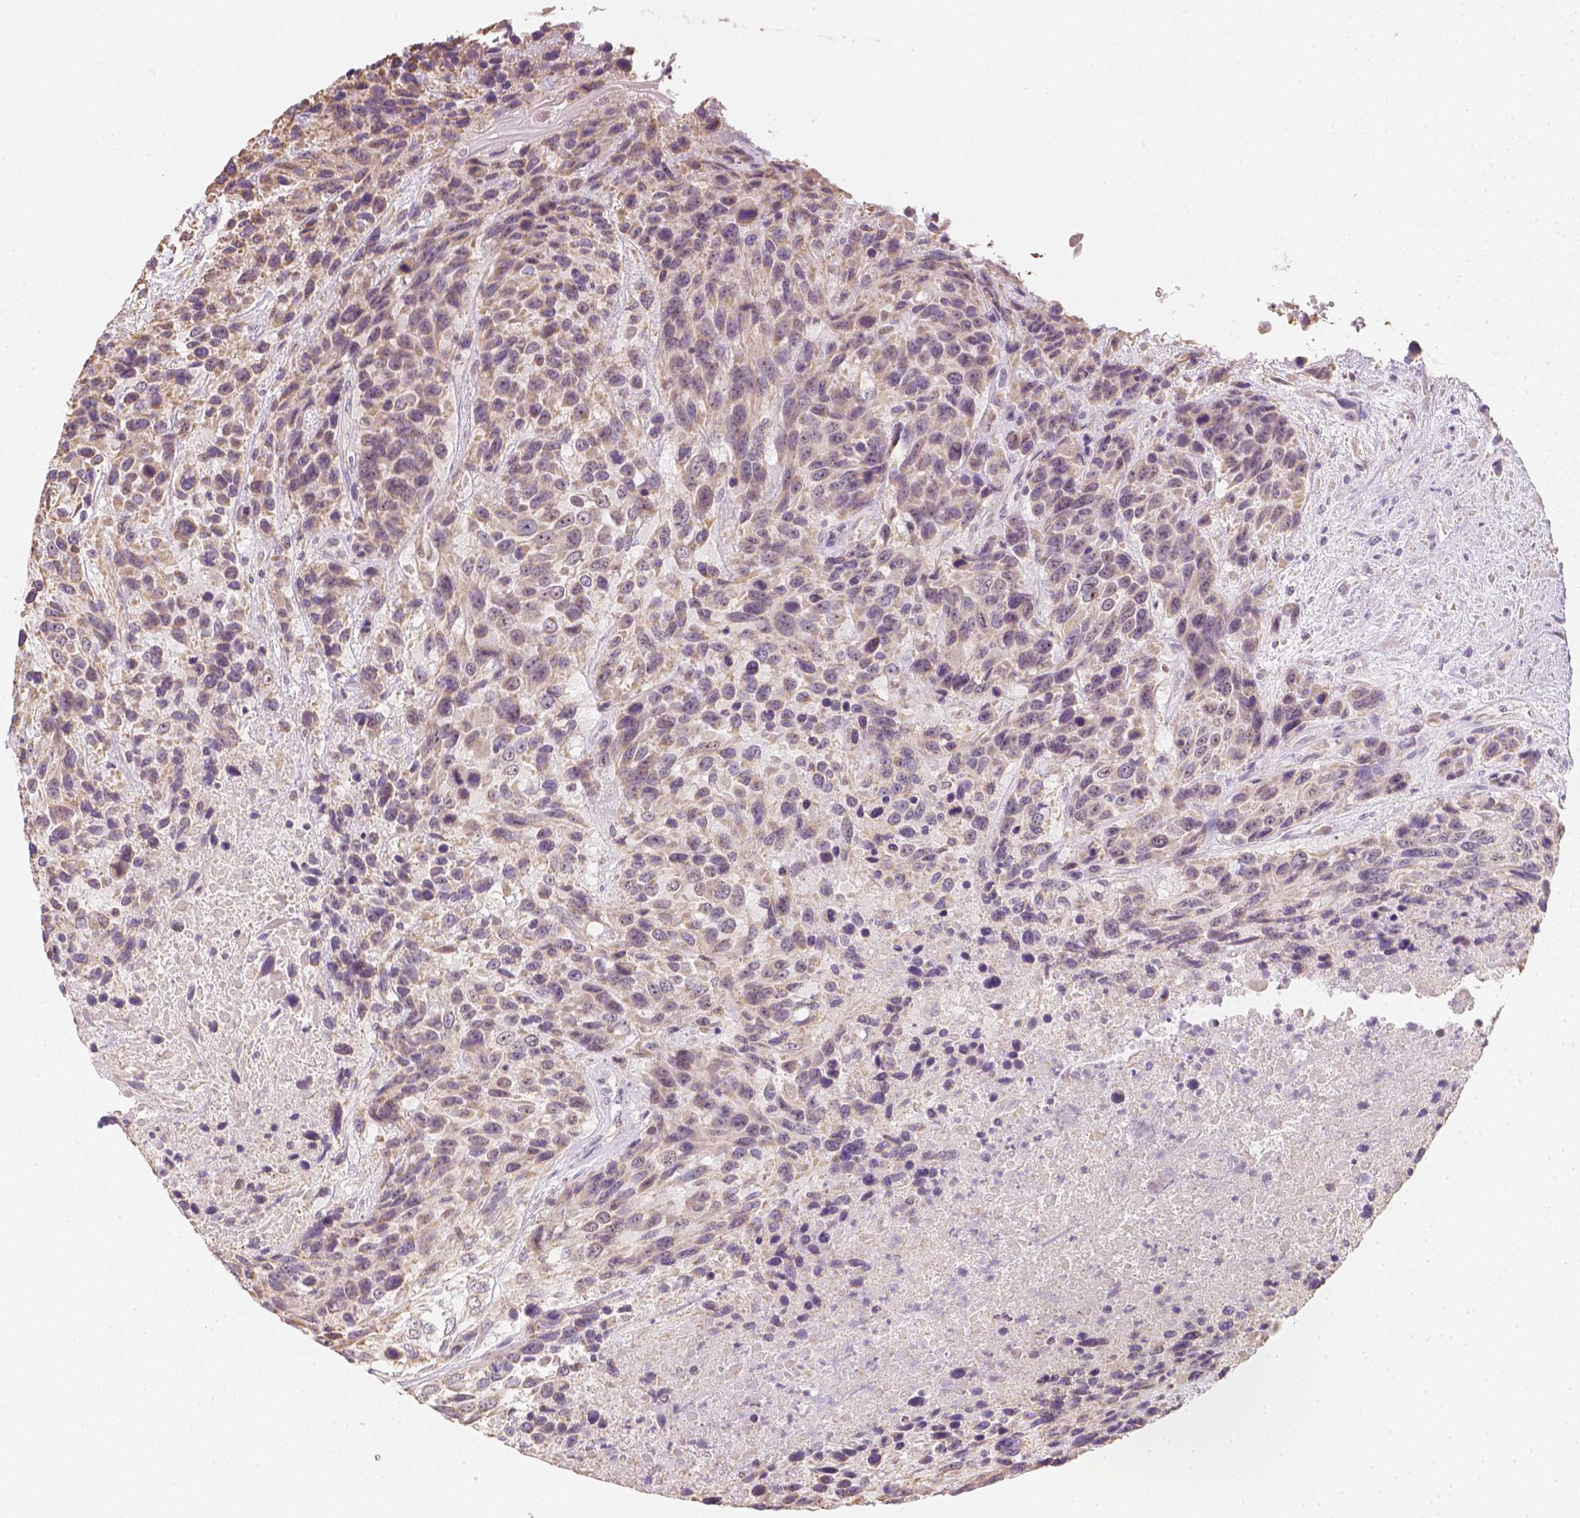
{"staining": {"intensity": "weak", "quantity": ">75%", "location": "cytoplasmic/membranous"}, "tissue": "urothelial cancer", "cell_type": "Tumor cells", "image_type": "cancer", "snomed": [{"axis": "morphology", "description": "Urothelial carcinoma, High grade"}, {"axis": "topography", "description": "Urinary bladder"}], "caption": "This image displays immunohistochemistry staining of urothelial cancer, with low weak cytoplasmic/membranous staining in about >75% of tumor cells.", "gene": "NVL", "patient": {"sex": "female", "age": 70}}